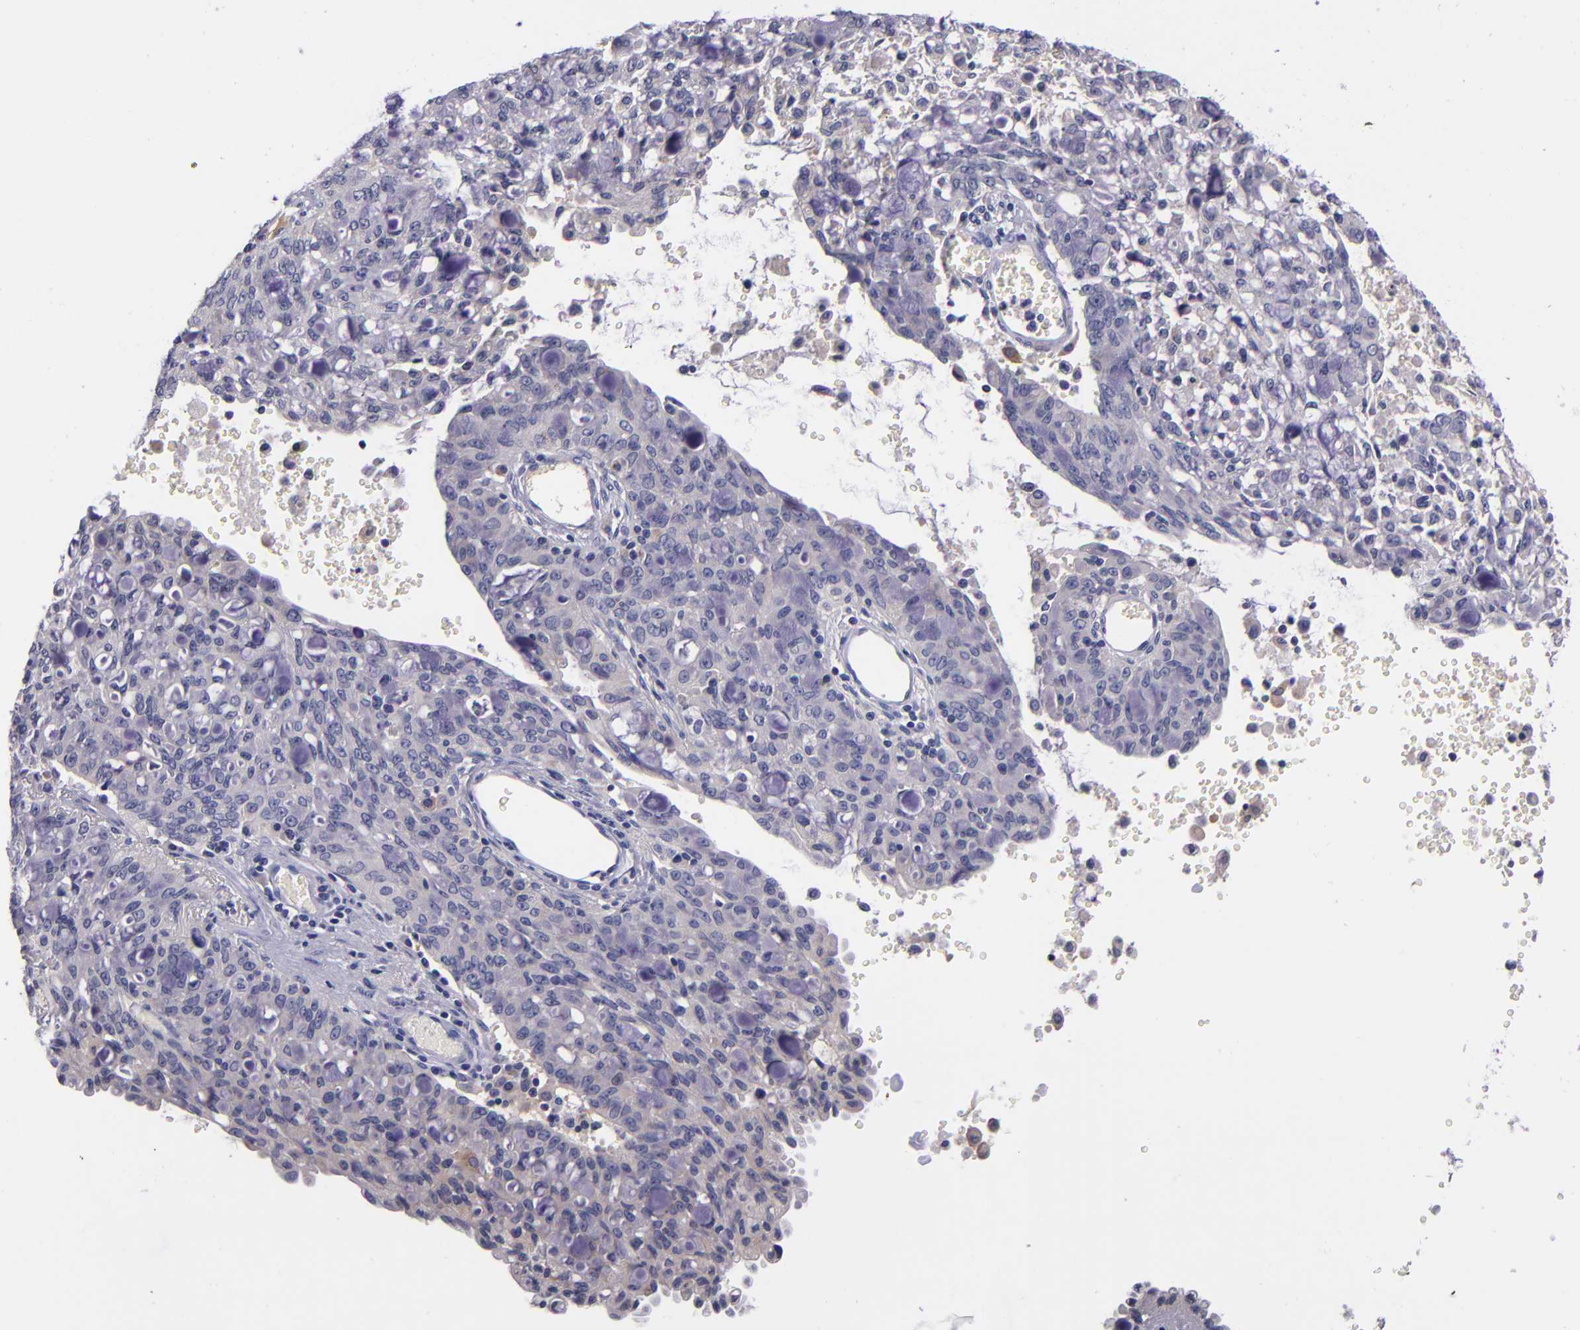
{"staining": {"intensity": "negative", "quantity": "none", "location": "none"}, "tissue": "lung cancer", "cell_type": "Tumor cells", "image_type": "cancer", "snomed": [{"axis": "morphology", "description": "Adenocarcinoma, NOS"}, {"axis": "topography", "description": "Lung"}], "caption": "This micrograph is of lung adenocarcinoma stained with IHC to label a protein in brown with the nuclei are counter-stained blue. There is no staining in tumor cells. (DAB immunohistochemistry, high magnification).", "gene": "RBP4", "patient": {"sex": "female", "age": 44}}